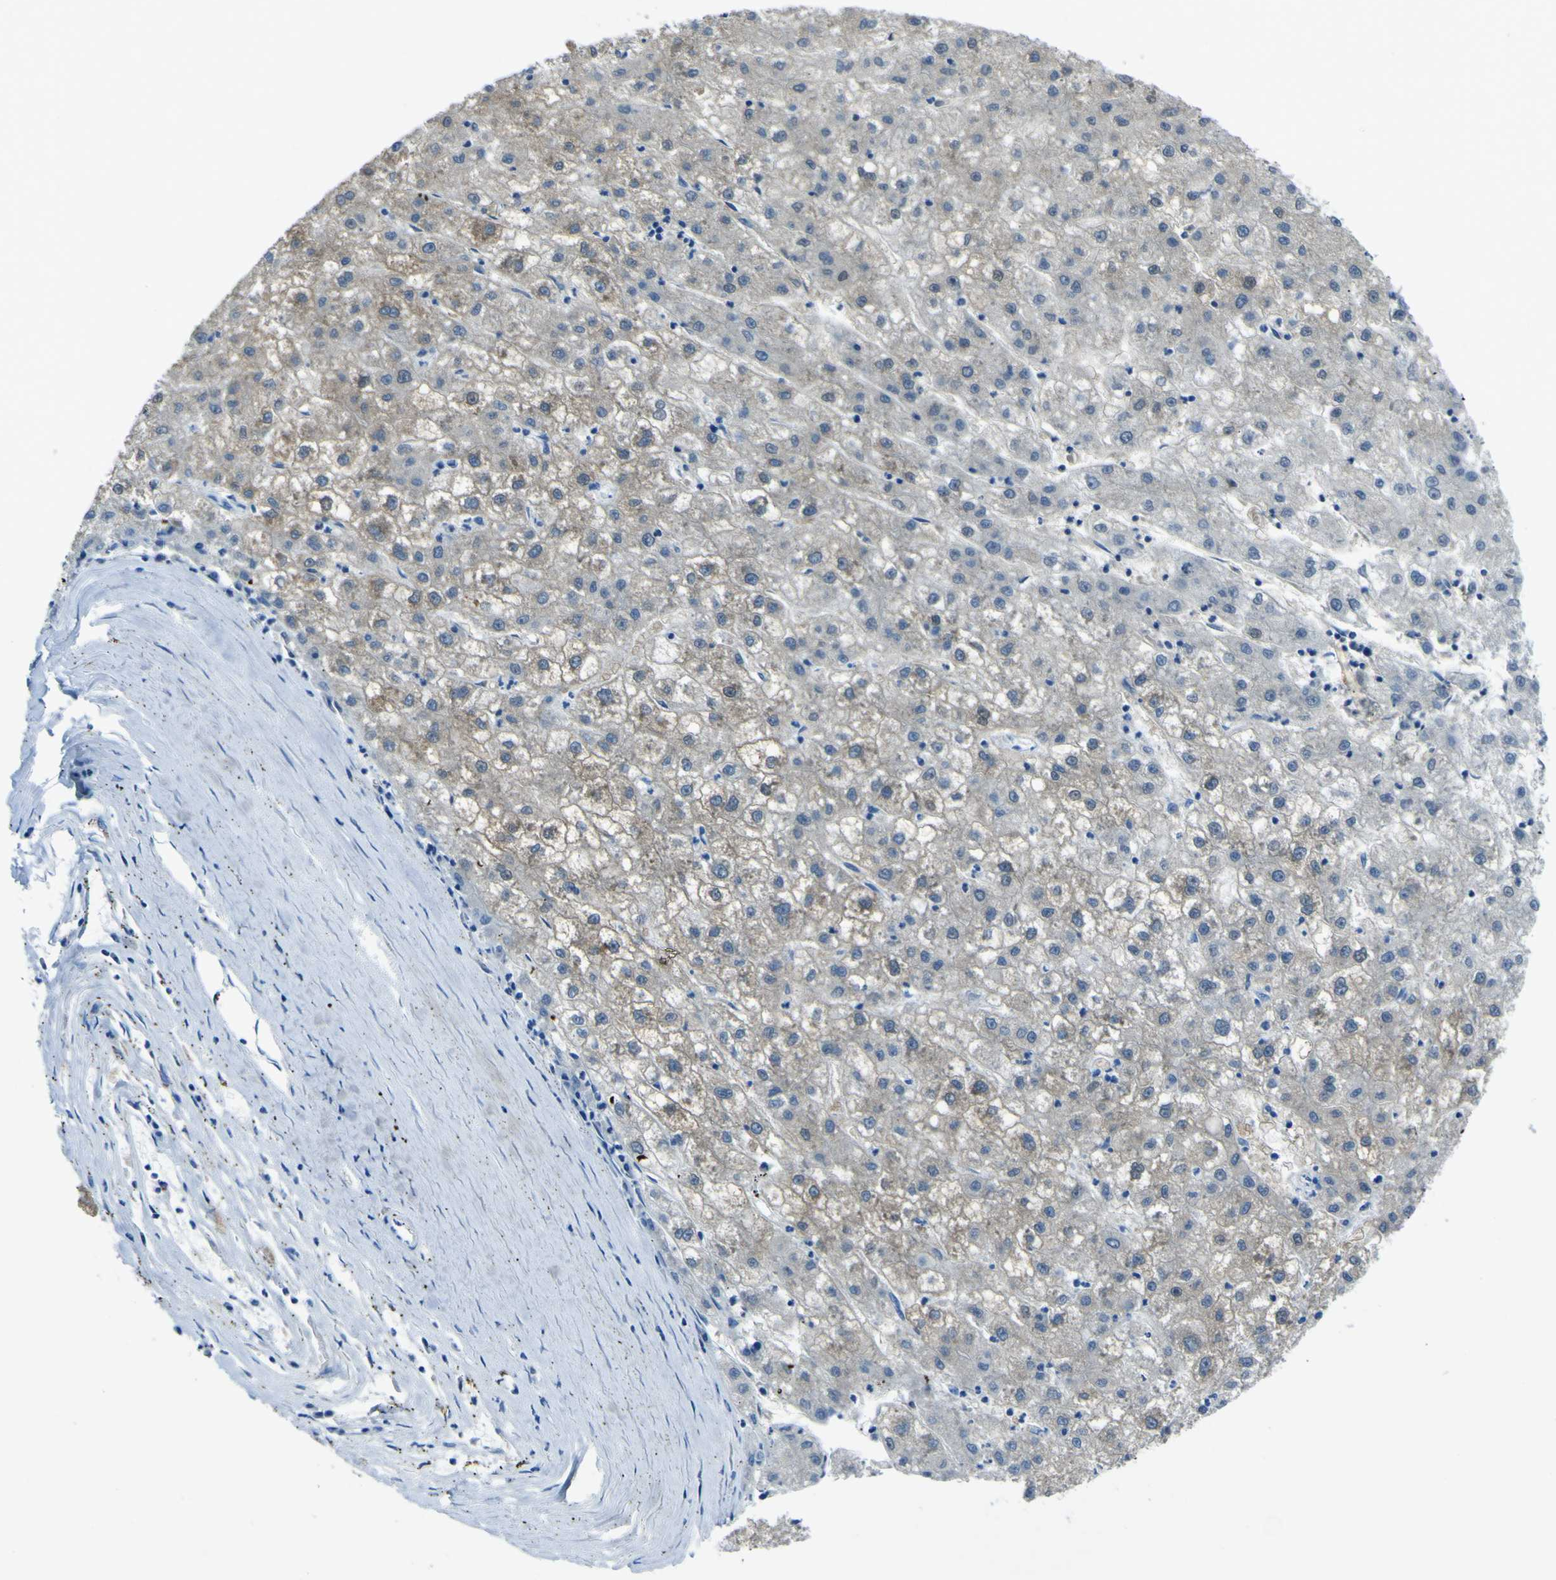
{"staining": {"intensity": "weak", "quantity": "25%-75%", "location": "cytoplasmic/membranous"}, "tissue": "liver cancer", "cell_type": "Tumor cells", "image_type": "cancer", "snomed": [{"axis": "morphology", "description": "Carcinoma, Hepatocellular, NOS"}, {"axis": "topography", "description": "Liver"}], "caption": "There is low levels of weak cytoplasmic/membranous expression in tumor cells of hepatocellular carcinoma (liver), as demonstrated by immunohistochemical staining (brown color).", "gene": "PHKG1", "patient": {"sex": "male", "age": 72}}